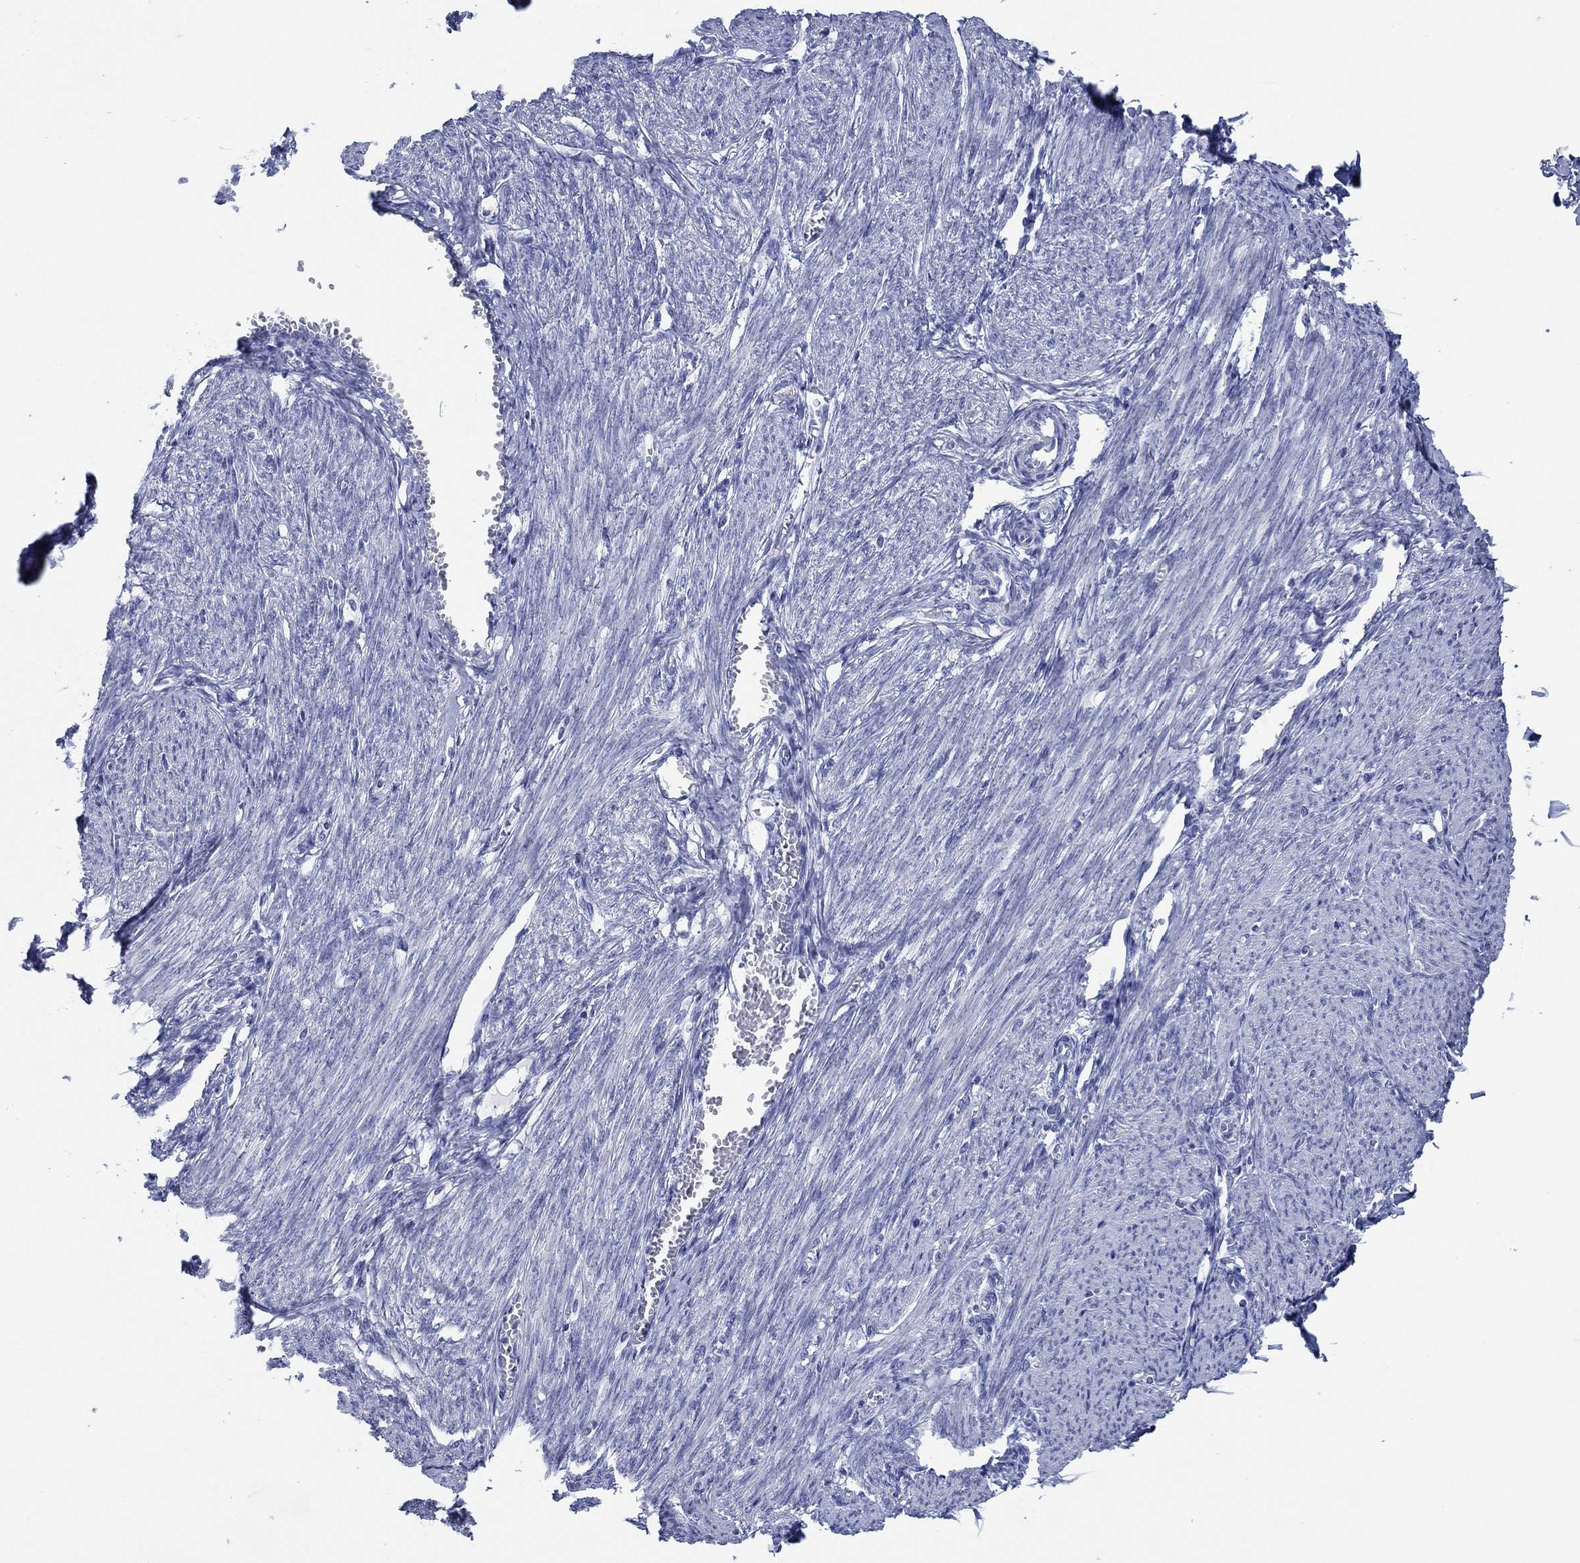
{"staining": {"intensity": "negative", "quantity": "none", "location": "none"}, "tissue": "endometrium", "cell_type": "Cells in endometrial stroma", "image_type": "normal", "snomed": [{"axis": "morphology", "description": "Normal tissue, NOS"}, {"axis": "topography", "description": "Endometrium"}], "caption": "This is an immunohistochemistry image of benign human endometrium. There is no expression in cells in endometrial stroma.", "gene": "TOMM20L", "patient": {"sex": "female", "age": 39}}